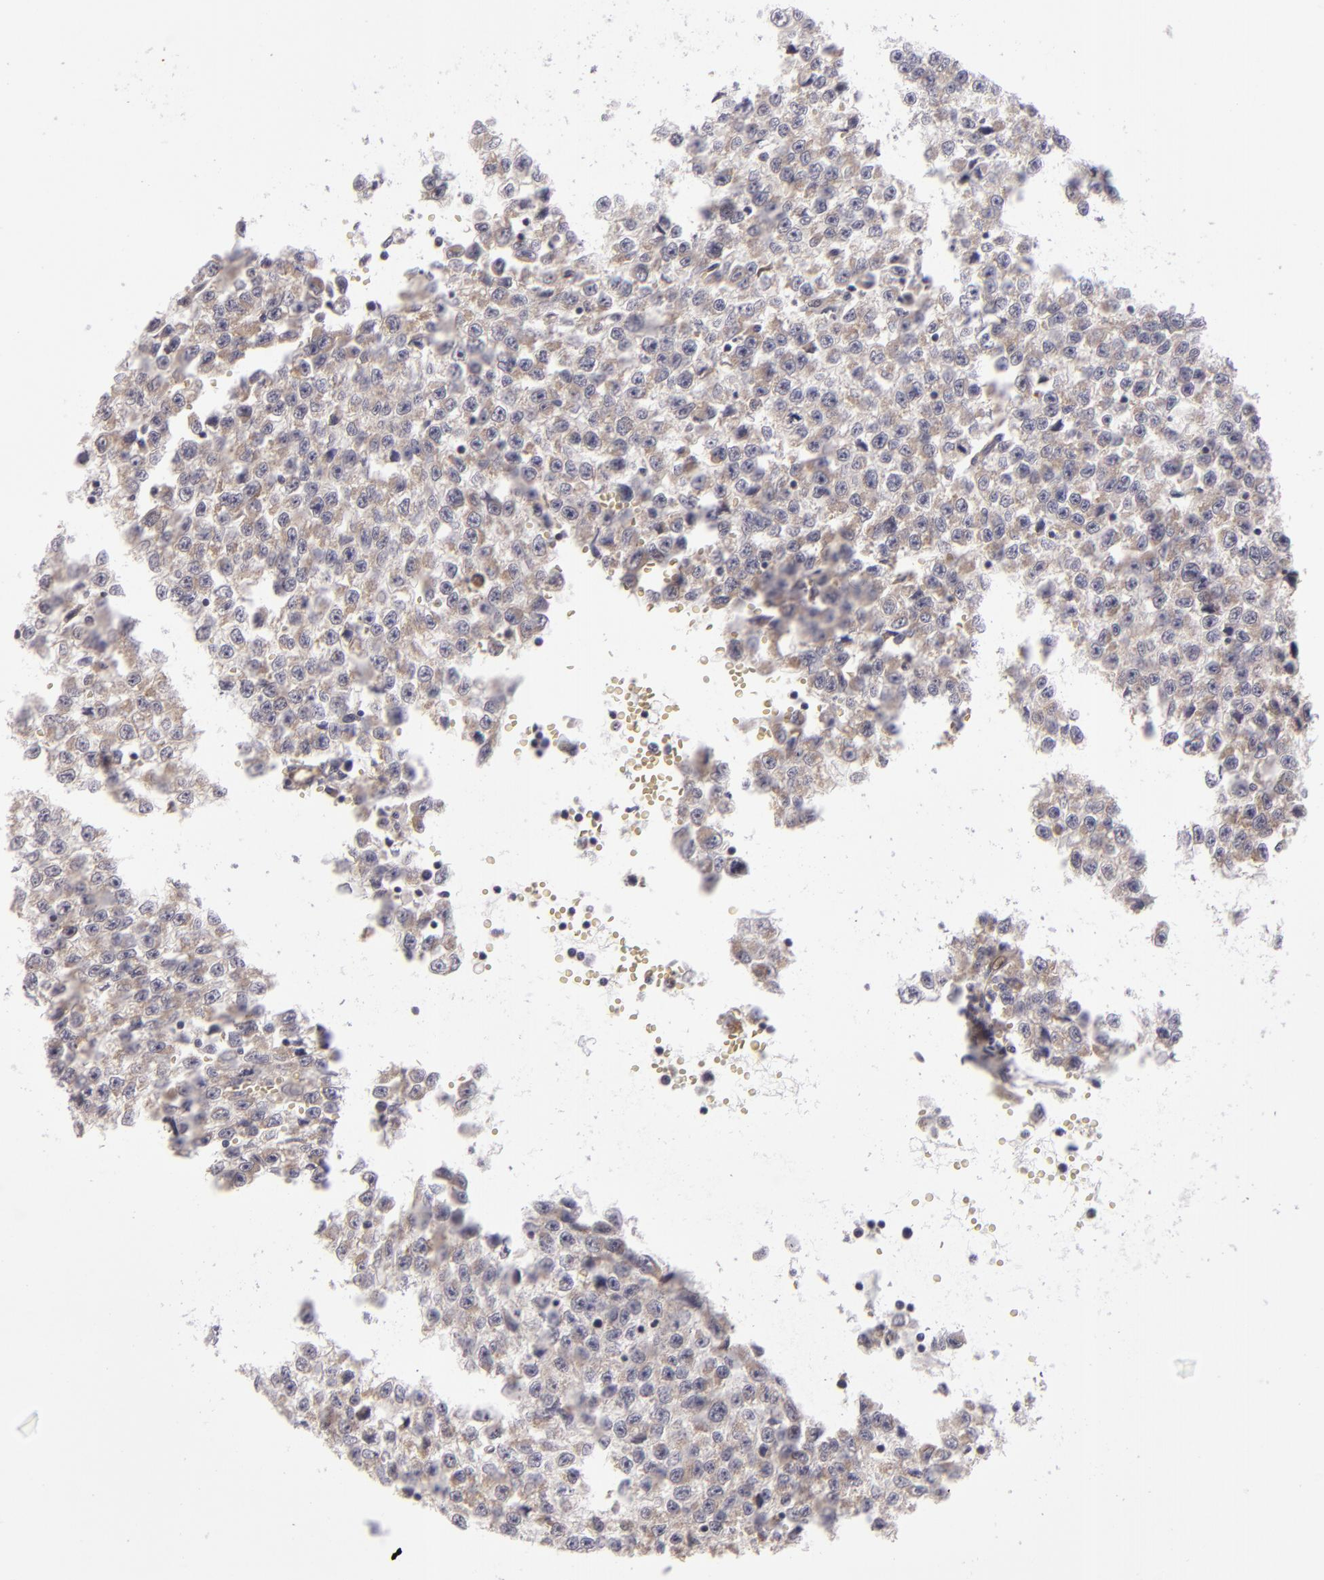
{"staining": {"intensity": "weak", "quantity": ">75%", "location": "cytoplasmic/membranous"}, "tissue": "testis cancer", "cell_type": "Tumor cells", "image_type": "cancer", "snomed": [{"axis": "morphology", "description": "Seminoma, NOS"}, {"axis": "topography", "description": "Testis"}], "caption": "Immunohistochemical staining of human seminoma (testis) displays low levels of weak cytoplasmic/membranous protein staining in approximately >75% of tumor cells.", "gene": "SH2D4A", "patient": {"sex": "male", "age": 35}}